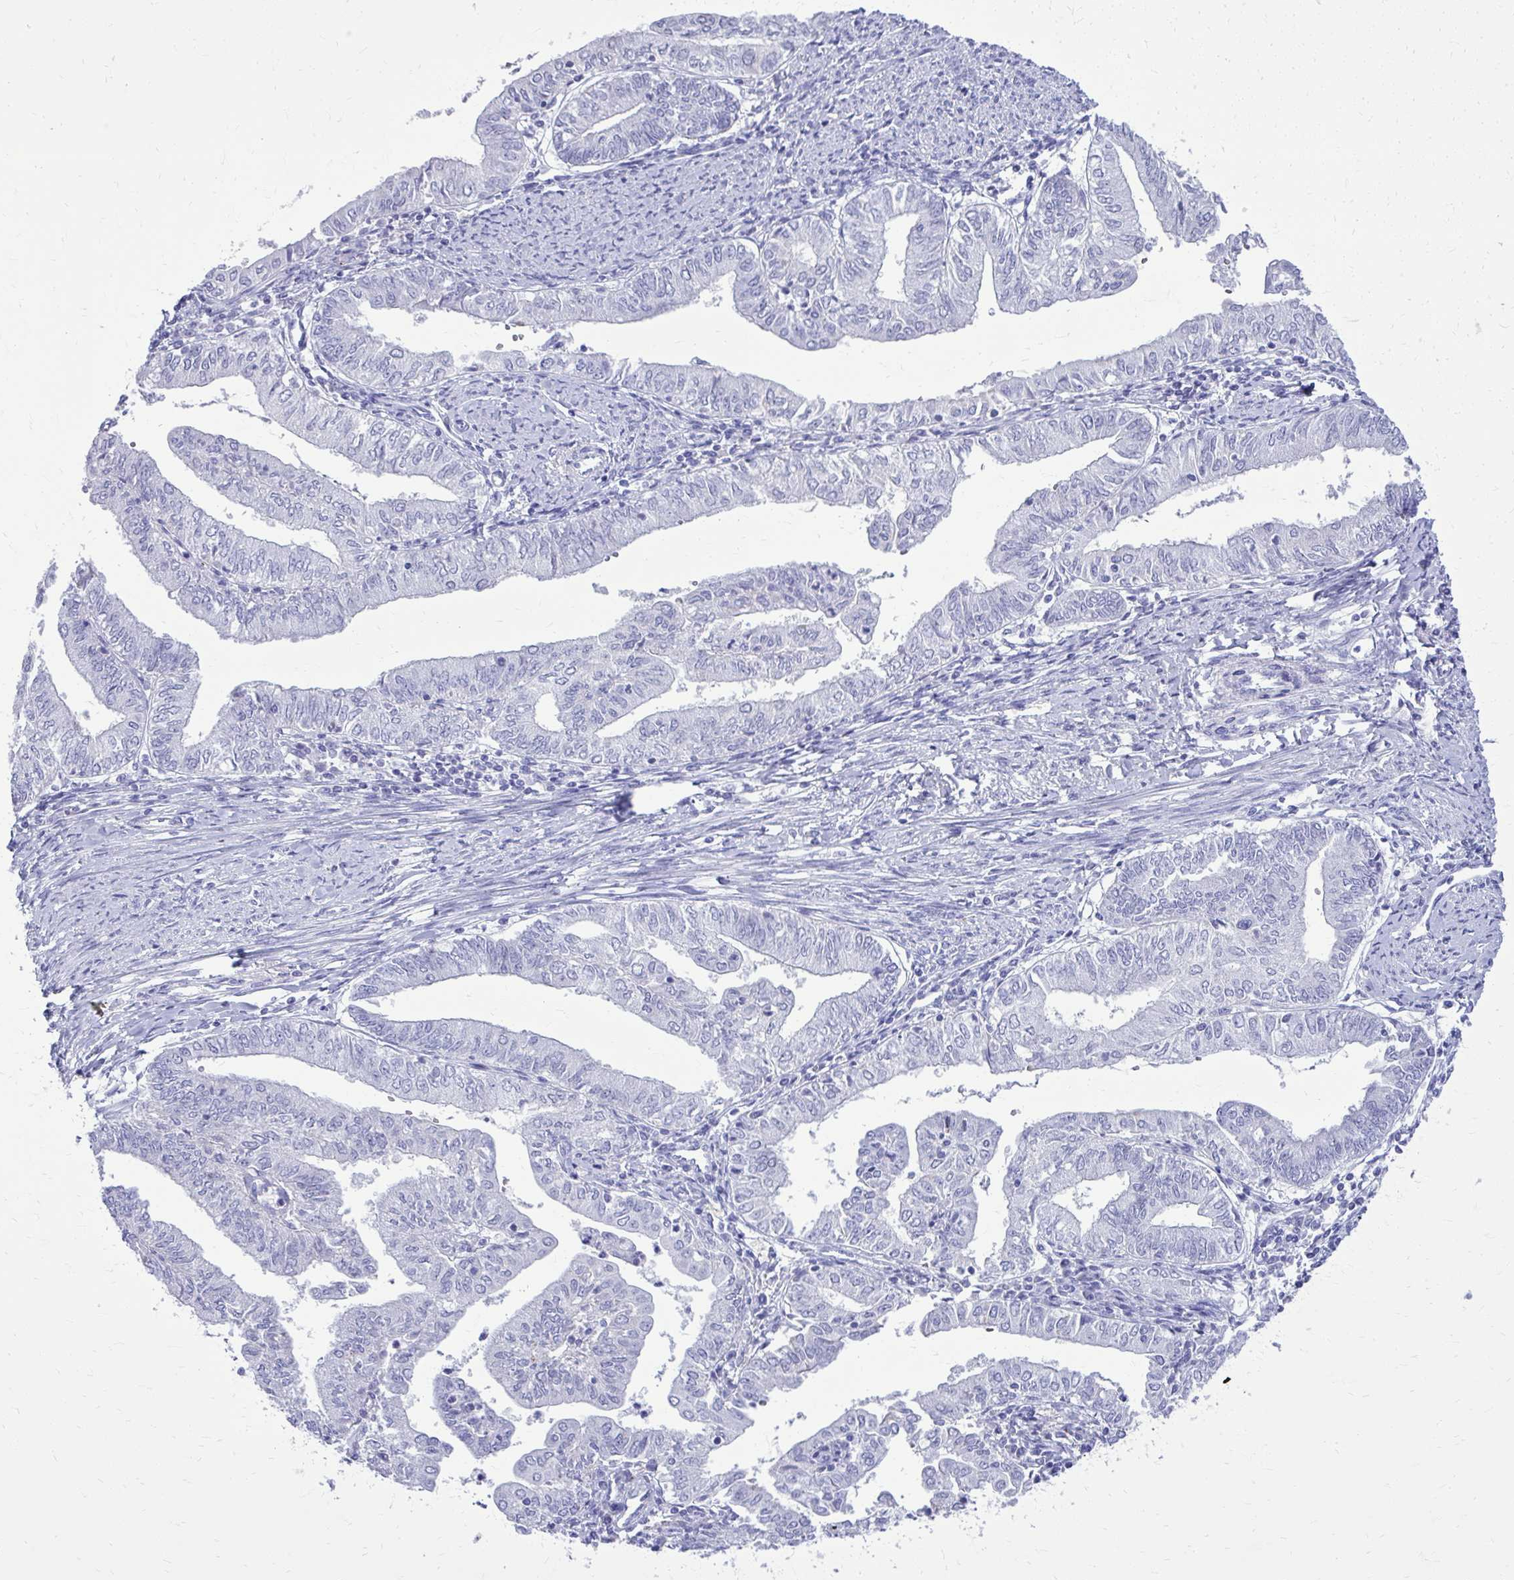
{"staining": {"intensity": "negative", "quantity": "none", "location": "none"}, "tissue": "endometrial cancer", "cell_type": "Tumor cells", "image_type": "cancer", "snomed": [{"axis": "morphology", "description": "Adenocarcinoma, NOS"}, {"axis": "topography", "description": "Endometrium"}], "caption": "Tumor cells show no significant positivity in adenocarcinoma (endometrial). The staining is performed using DAB (3,3'-diaminobenzidine) brown chromogen with nuclei counter-stained in using hematoxylin.", "gene": "BCL6B", "patient": {"sex": "female", "age": 66}}